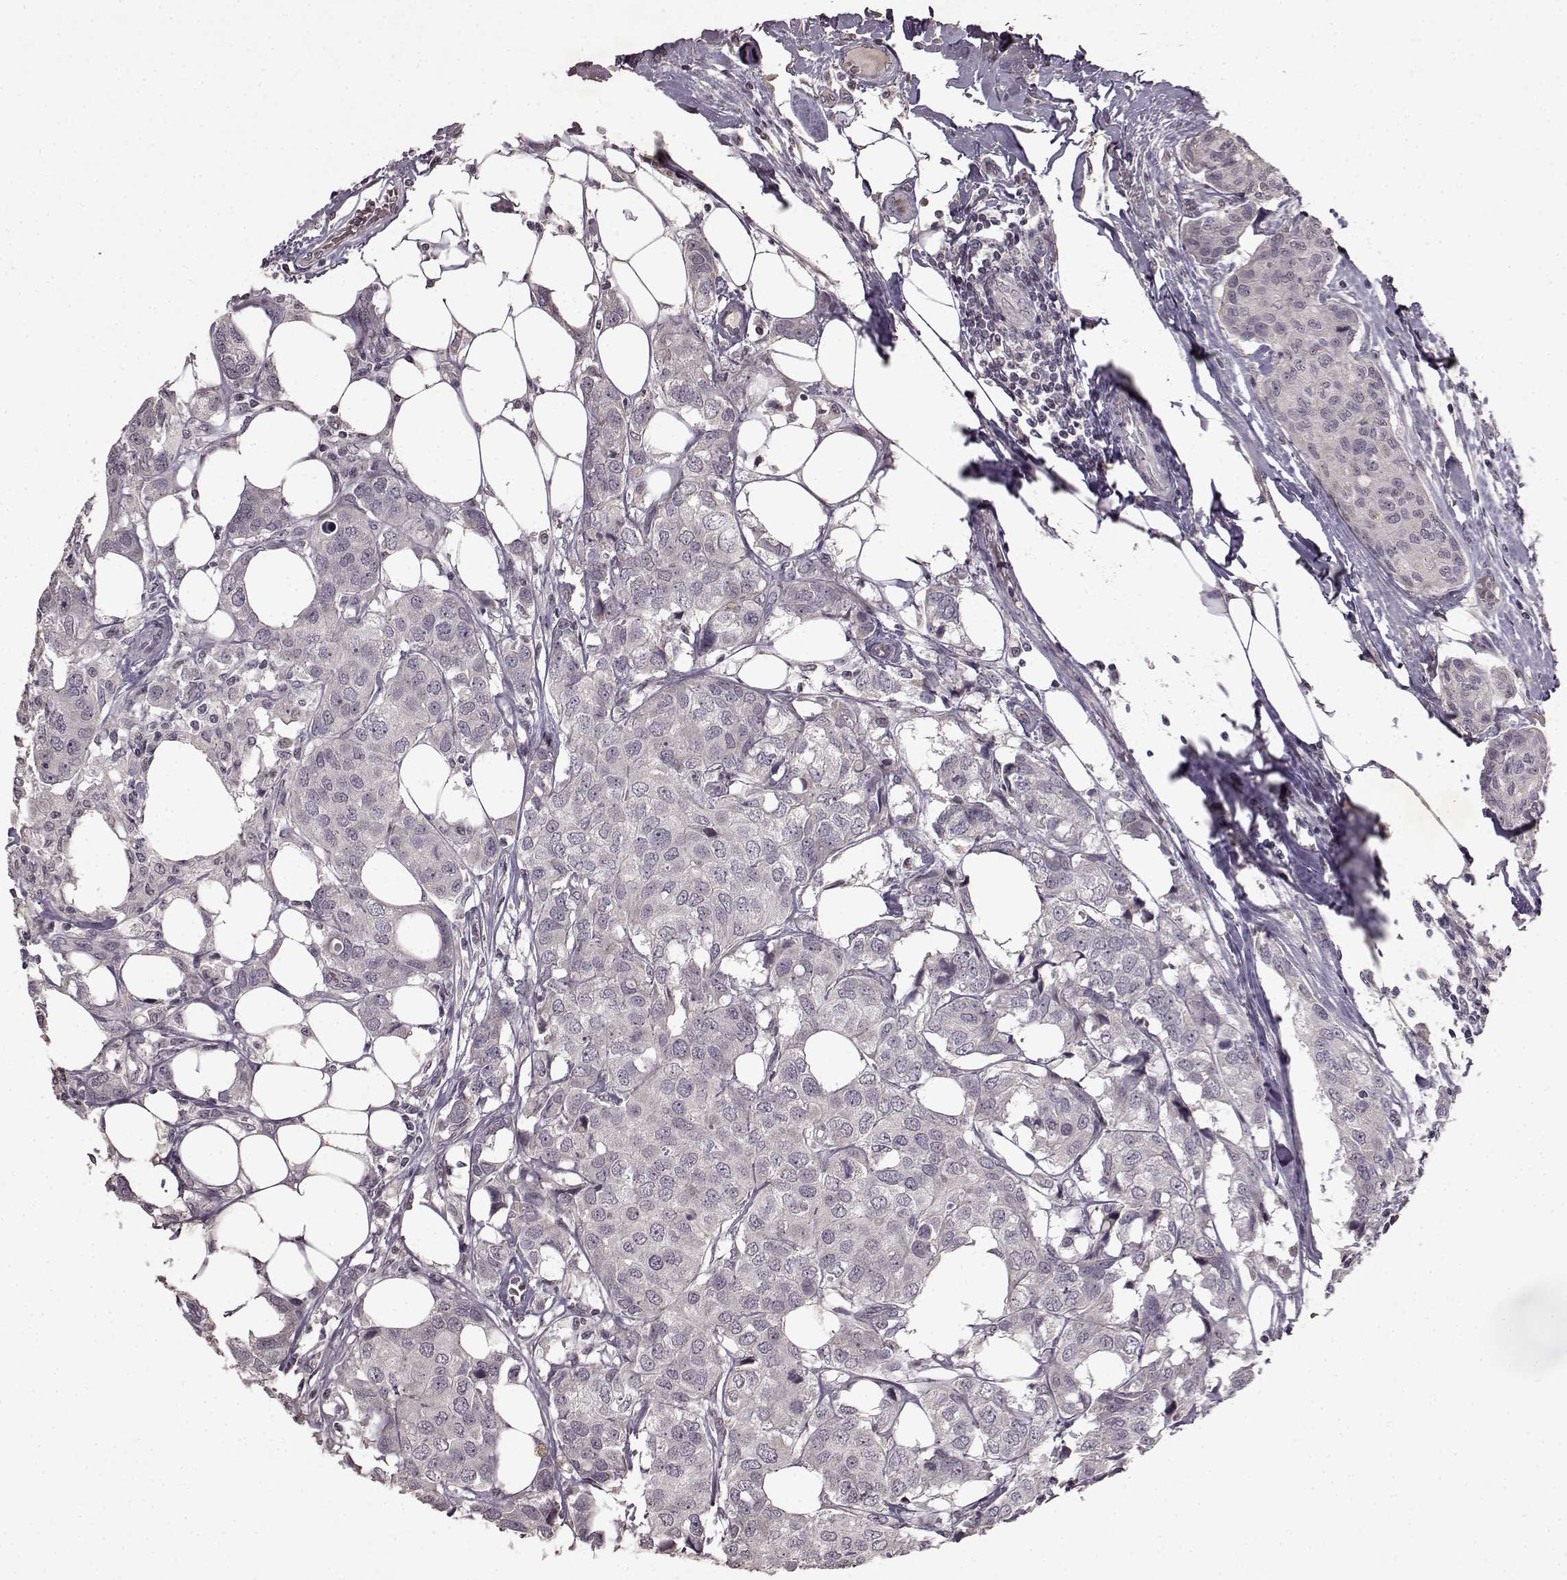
{"staining": {"intensity": "negative", "quantity": "none", "location": "none"}, "tissue": "breast cancer", "cell_type": "Tumor cells", "image_type": "cancer", "snomed": [{"axis": "morphology", "description": "Duct carcinoma"}, {"axis": "topography", "description": "Breast"}], "caption": "Infiltrating ductal carcinoma (breast) was stained to show a protein in brown. There is no significant expression in tumor cells.", "gene": "LHB", "patient": {"sex": "female", "age": 80}}